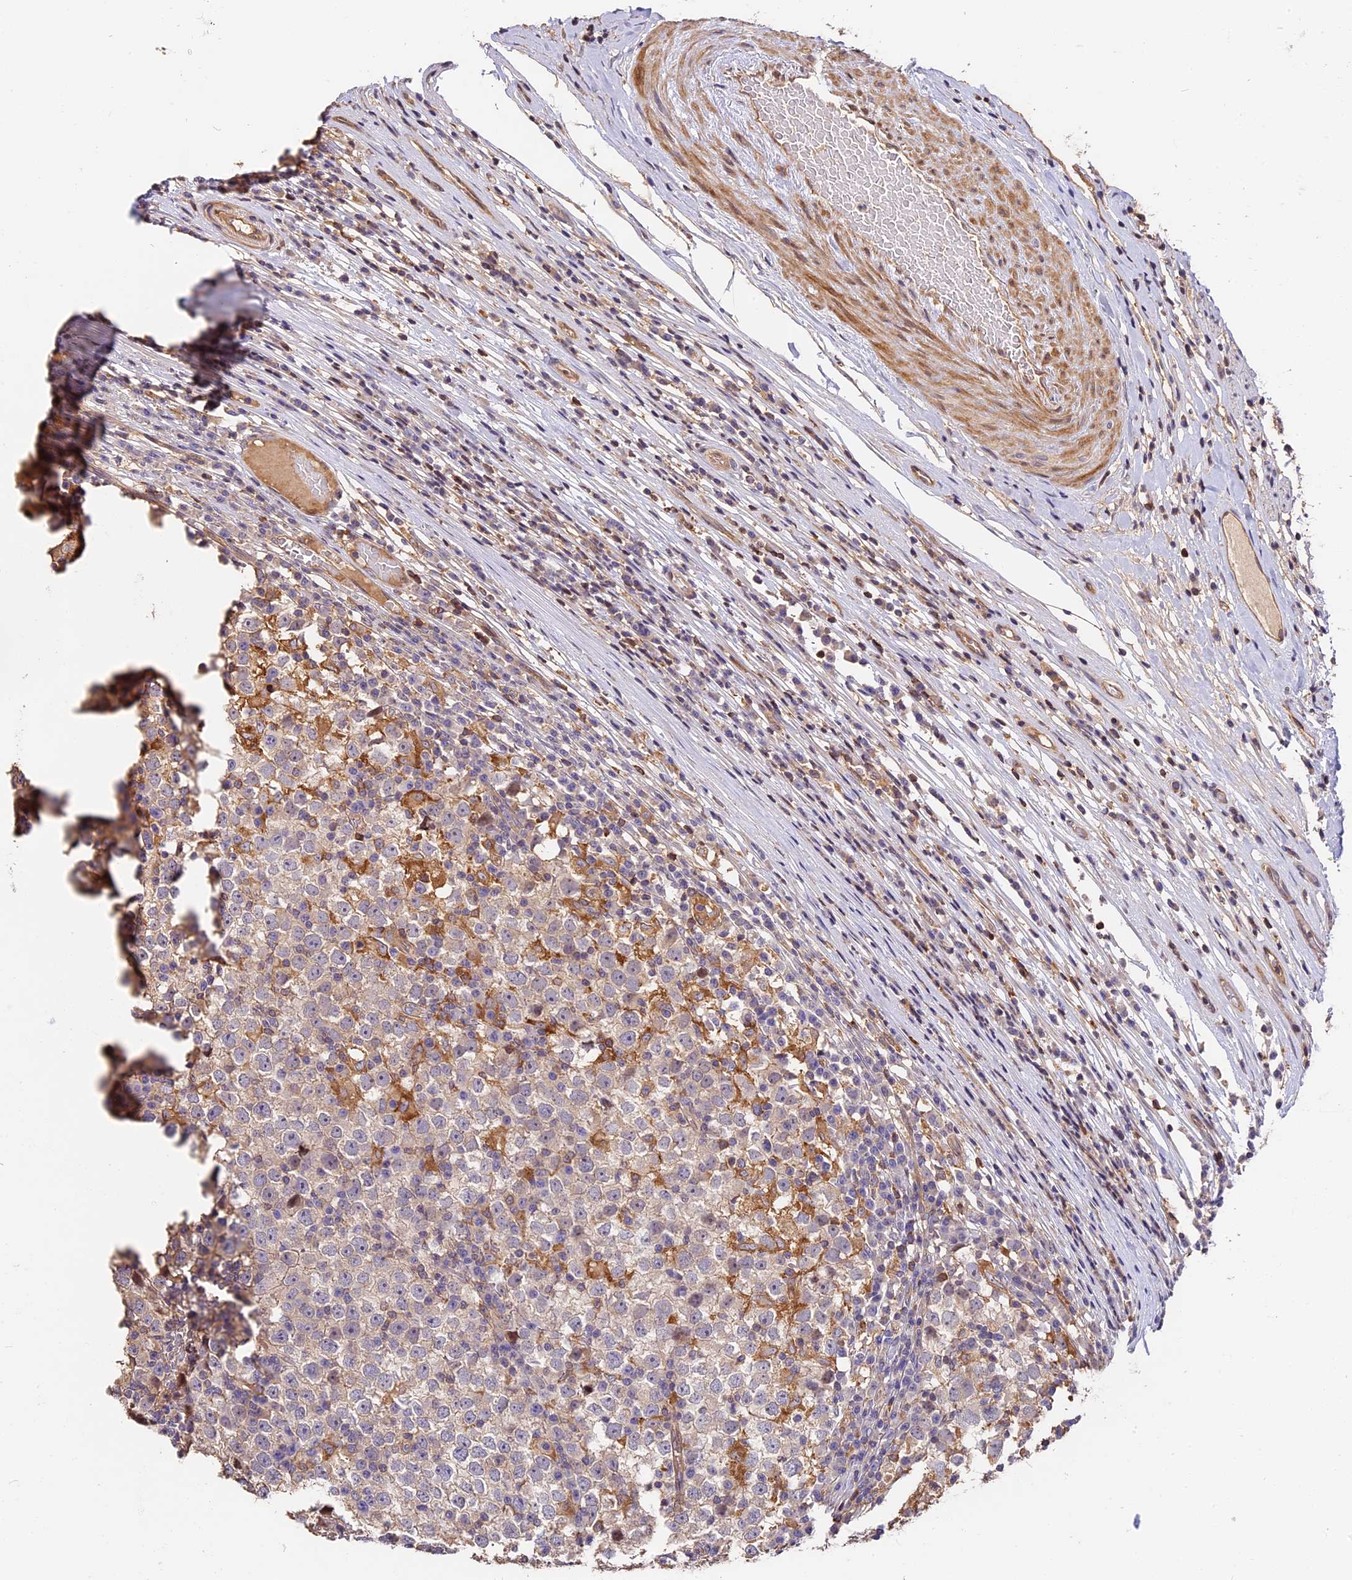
{"staining": {"intensity": "negative", "quantity": "none", "location": "none"}, "tissue": "testis cancer", "cell_type": "Tumor cells", "image_type": "cancer", "snomed": [{"axis": "morphology", "description": "Seminoma, NOS"}, {"axis": "topography", "description": "Testis"}], "caption": "Seminoma (testis) stained for a protein using IHC shows no staining tumor cells.", "gene": "ARHGAP17", "patient": {"sex": "male", "age": 65}}